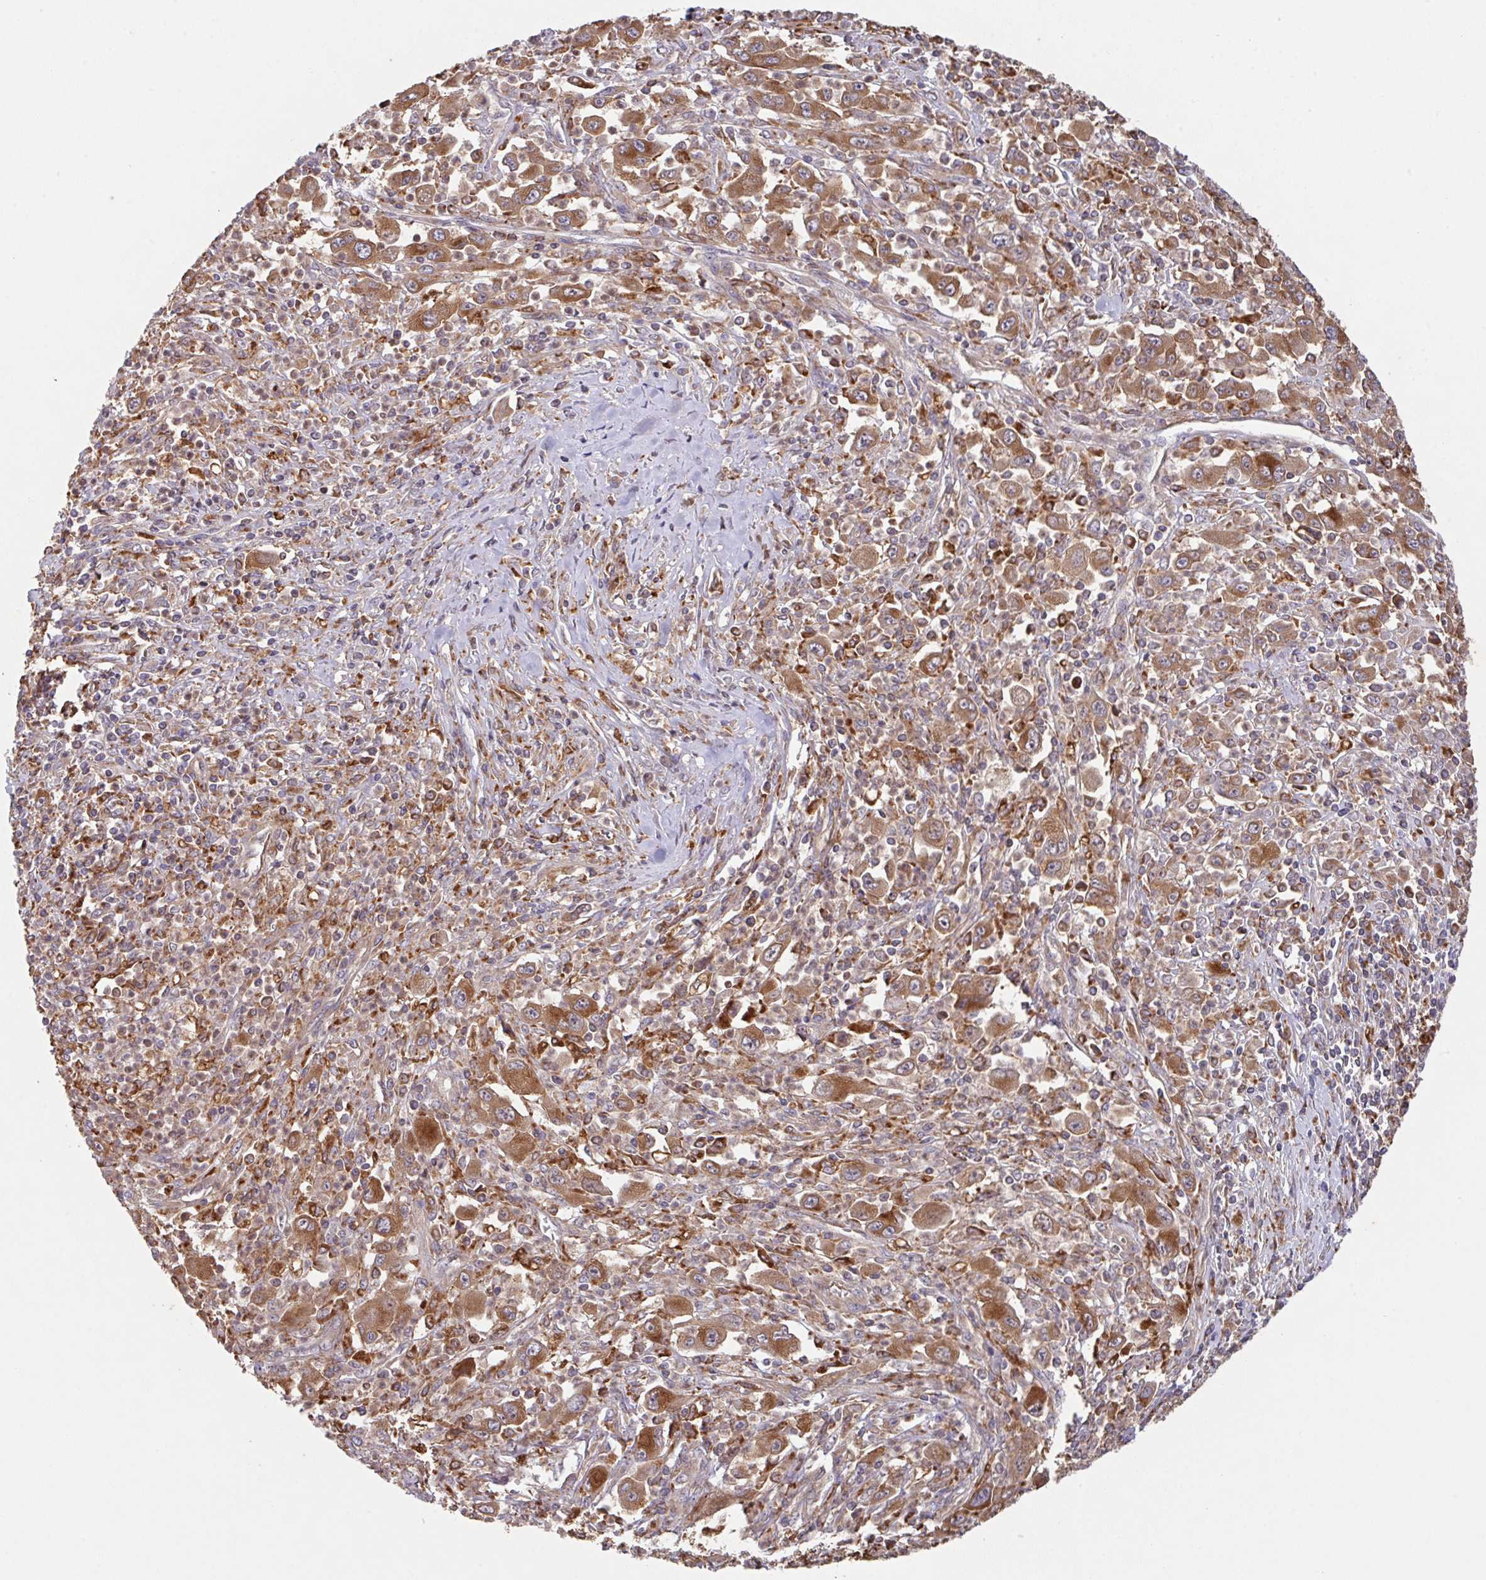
{"staining": {"intensity": "moderate", "quantity": ">75%", "location": "cytoplasmic/membranous"}, "tissue": "melanoma", "cell_type": "Tumor cells", "image_type": "cancer", "snomed": [{"axis": "morphology", "description": "Malignant melanoma, Metastatic site"}, {"axis": "topography", "description": "Skin"}], "caption": "Melanoma tissue shows moderate cytoplasmic/membranous positivity in approximately >75% of tumor cells (Stains: DAB (3,3'-diaminobenzidine) in brown, nuclei in blue, Microscopy: brightfield microscopy at high magnification).", "gene": "TRIM14", "patient": {"sex": "female", "age": 56}}